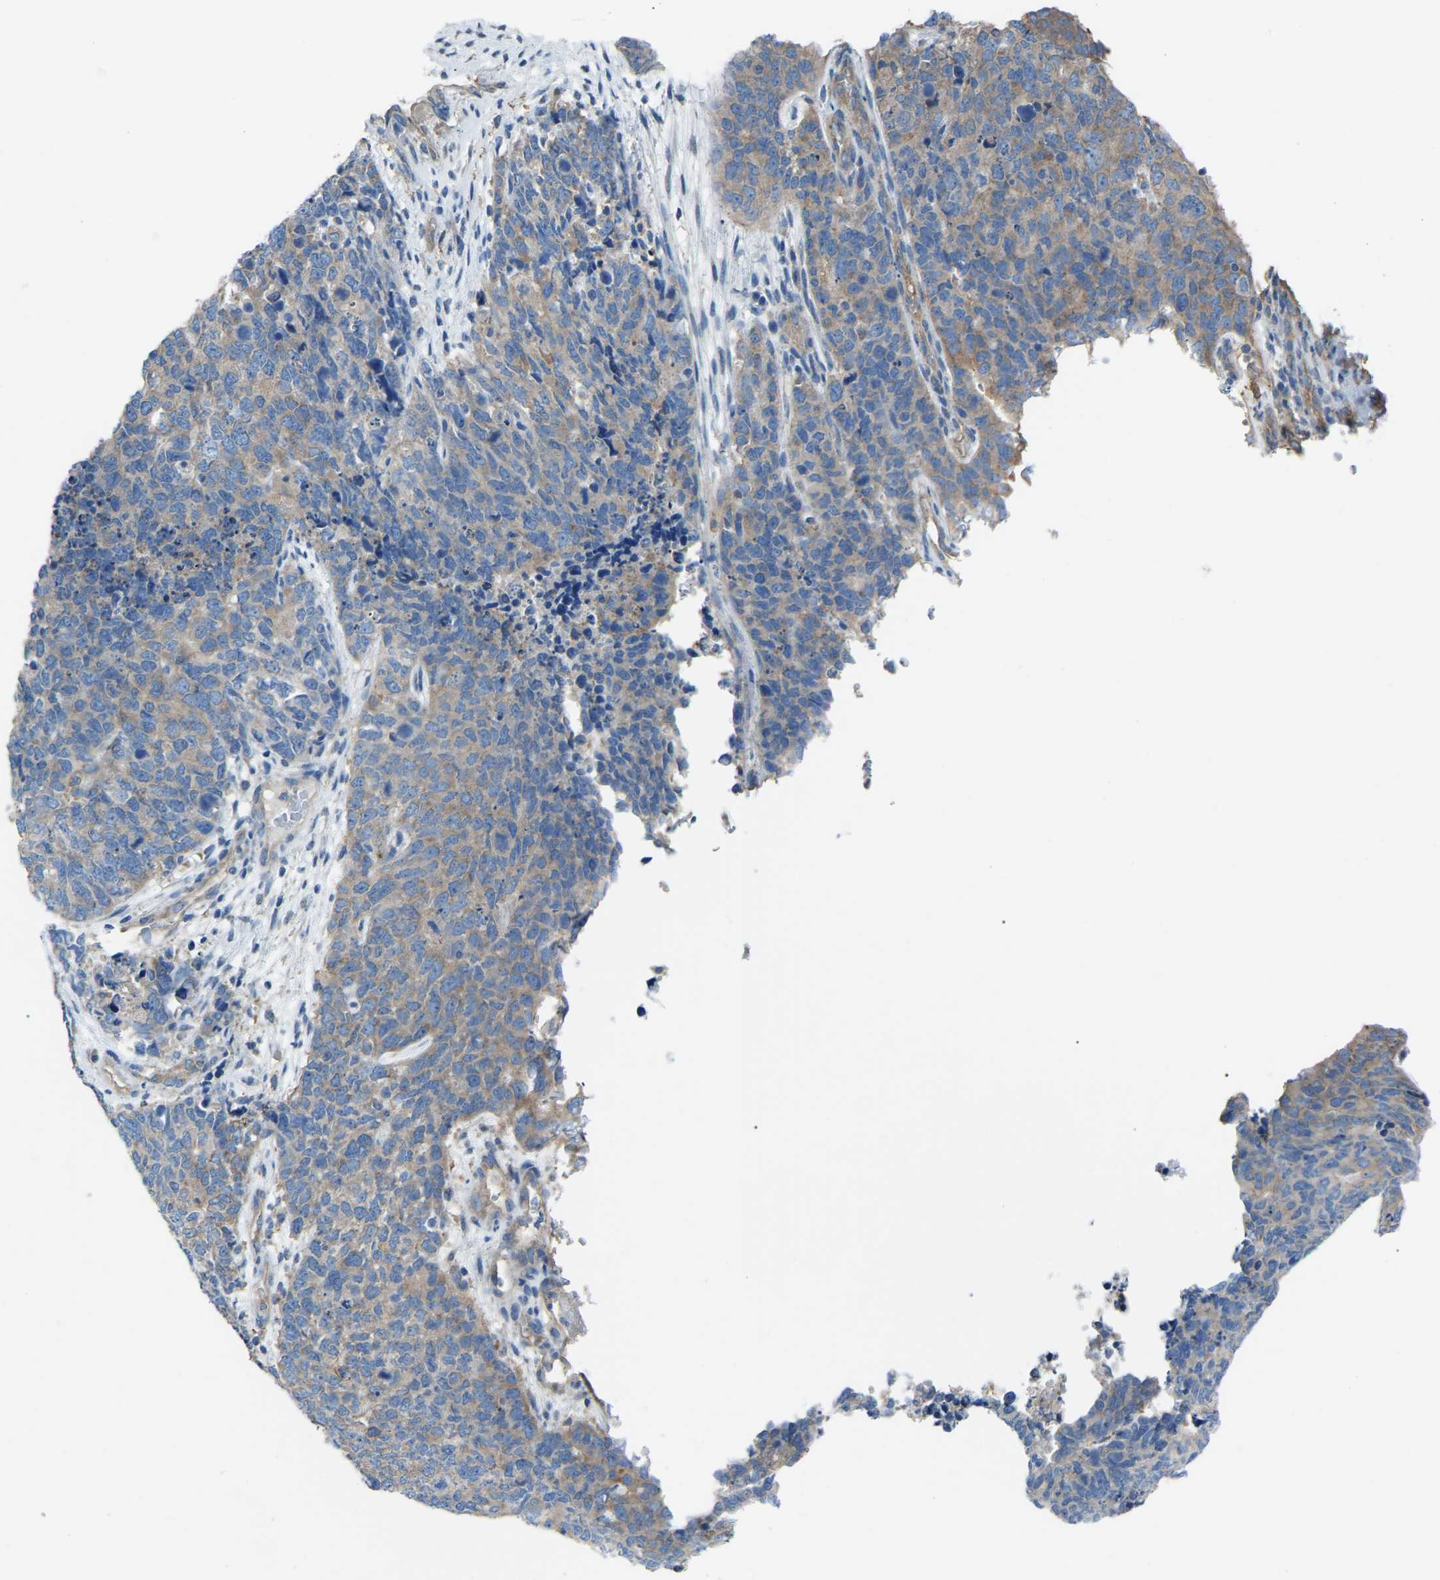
{"staining": {"intensity": "moderate", "quantity": "25%-75%", "location": "cytoplasmic/membranous"}, "tissue": "cervical cancer", "cell_type": "Tumor cells", "image_type": "cancer", "snomed": [{"axis": "morphology", "description": "Squamous cell carcinoma, NOS"}, {"axis": "topography", "description": "Cervix"}], "caption": "The image displays a brown stain indicating the presence of a protein in the cytoplasmic/membranous of tumor cells in squamous cell carcinoma (cervical). (brown staining indicates protein expression, while blue staining denotes nuclei).", "gene": "AIMP1", "patient": {"sex": "female", "age": 63}}